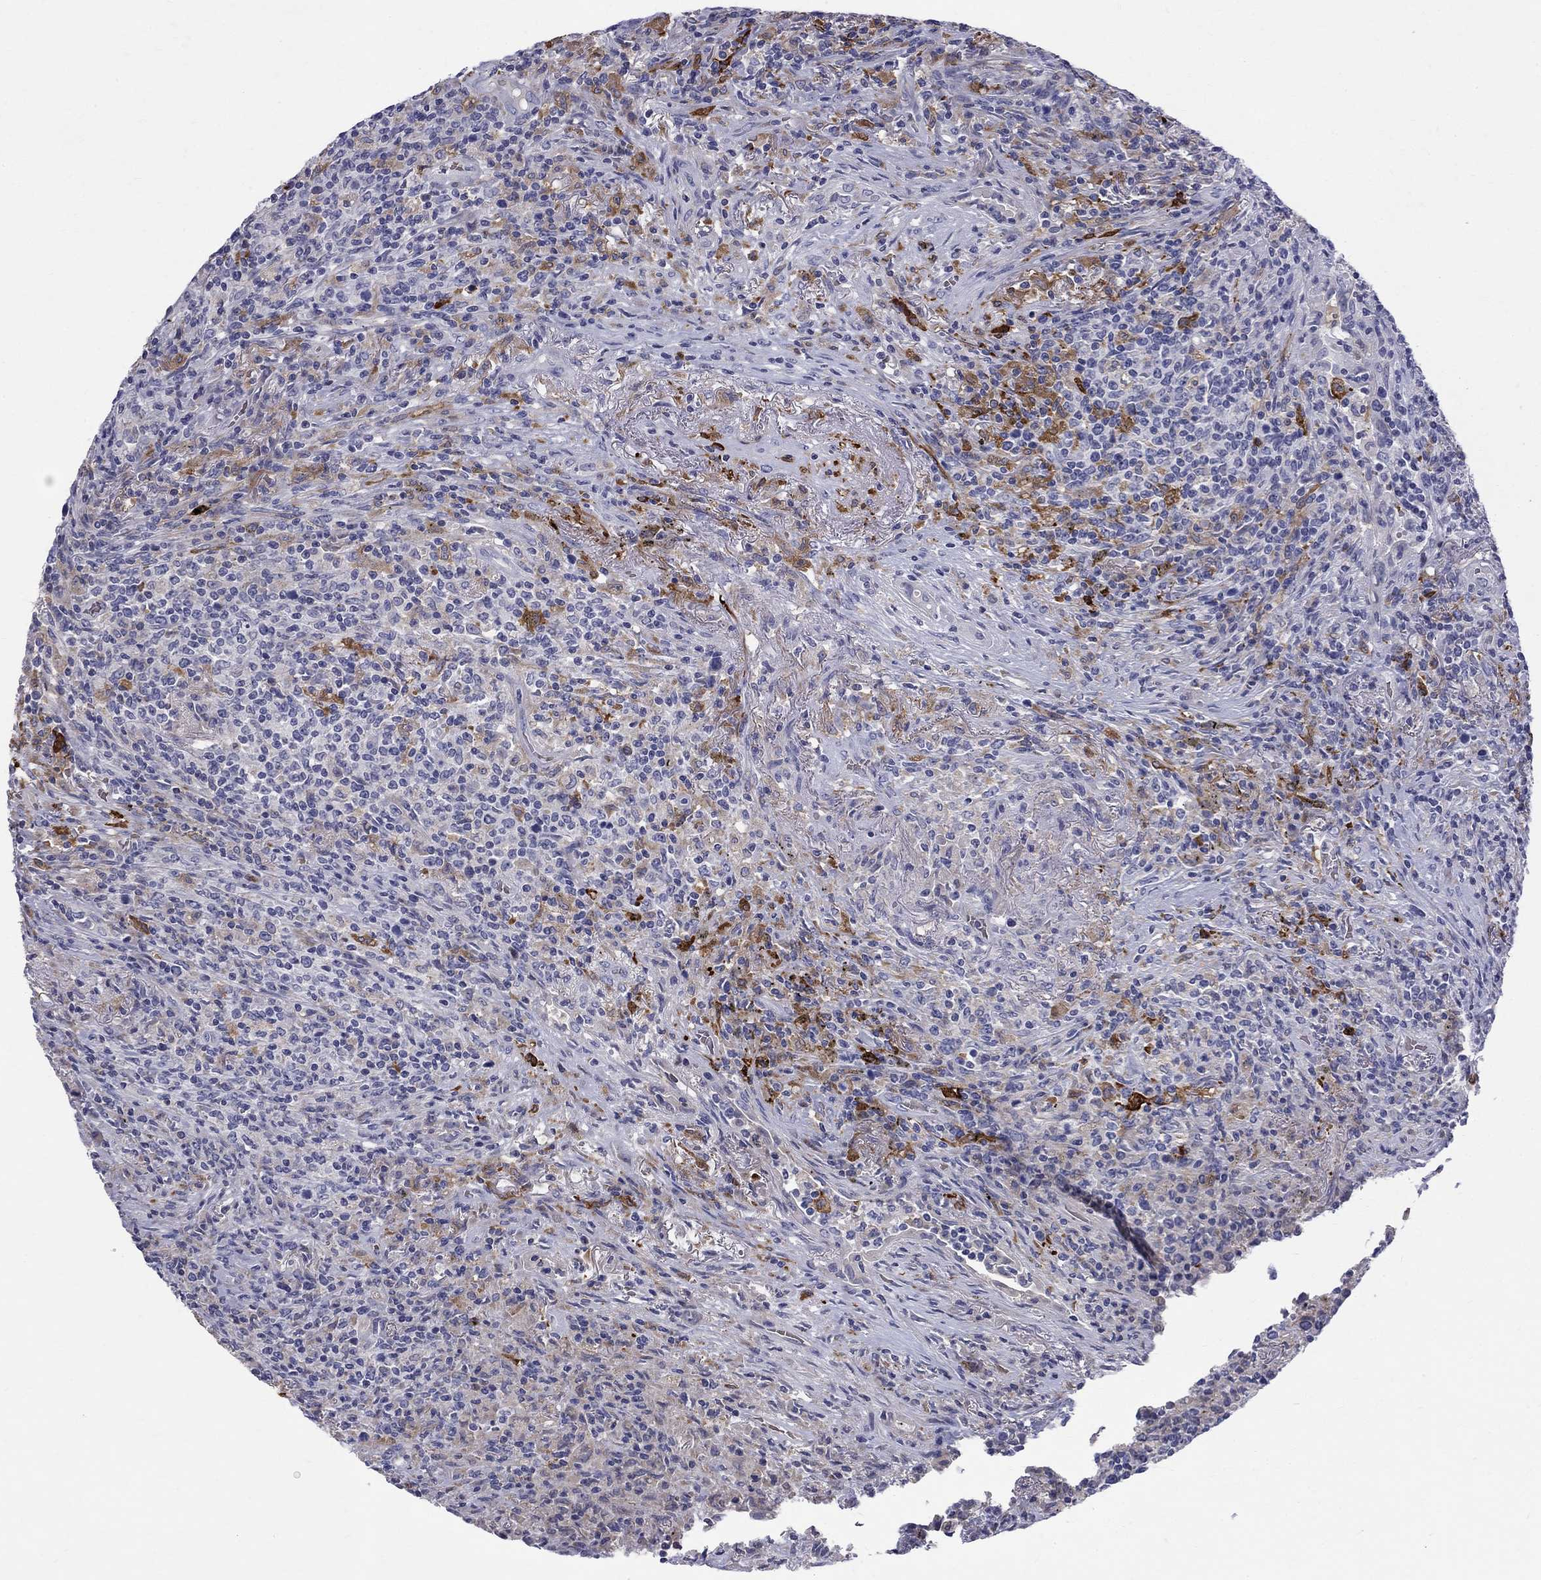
{"staining": {"intensity": "negative", "quantity": "none", "location": "none"}, "tissue": "lymphoma", "cell_type": "Tumor cells", "image_type": "cancer", "snomed": [{"axis": "morphology", "description": "Malignant lymphoma, non-Hodgkin's type, High grade"}, {"axis": "topography", "description": "Lung"}], "caption": "An IHC photomicrograph of high-grade malignant lymphoma, non-Hodgkin's type is shown. There is no staining in tumor cells of high-grade malignant lymphoma, non-Hodgkin's type.", "gene": "AGER", "patient": {"sex": "male", "age": 79}}